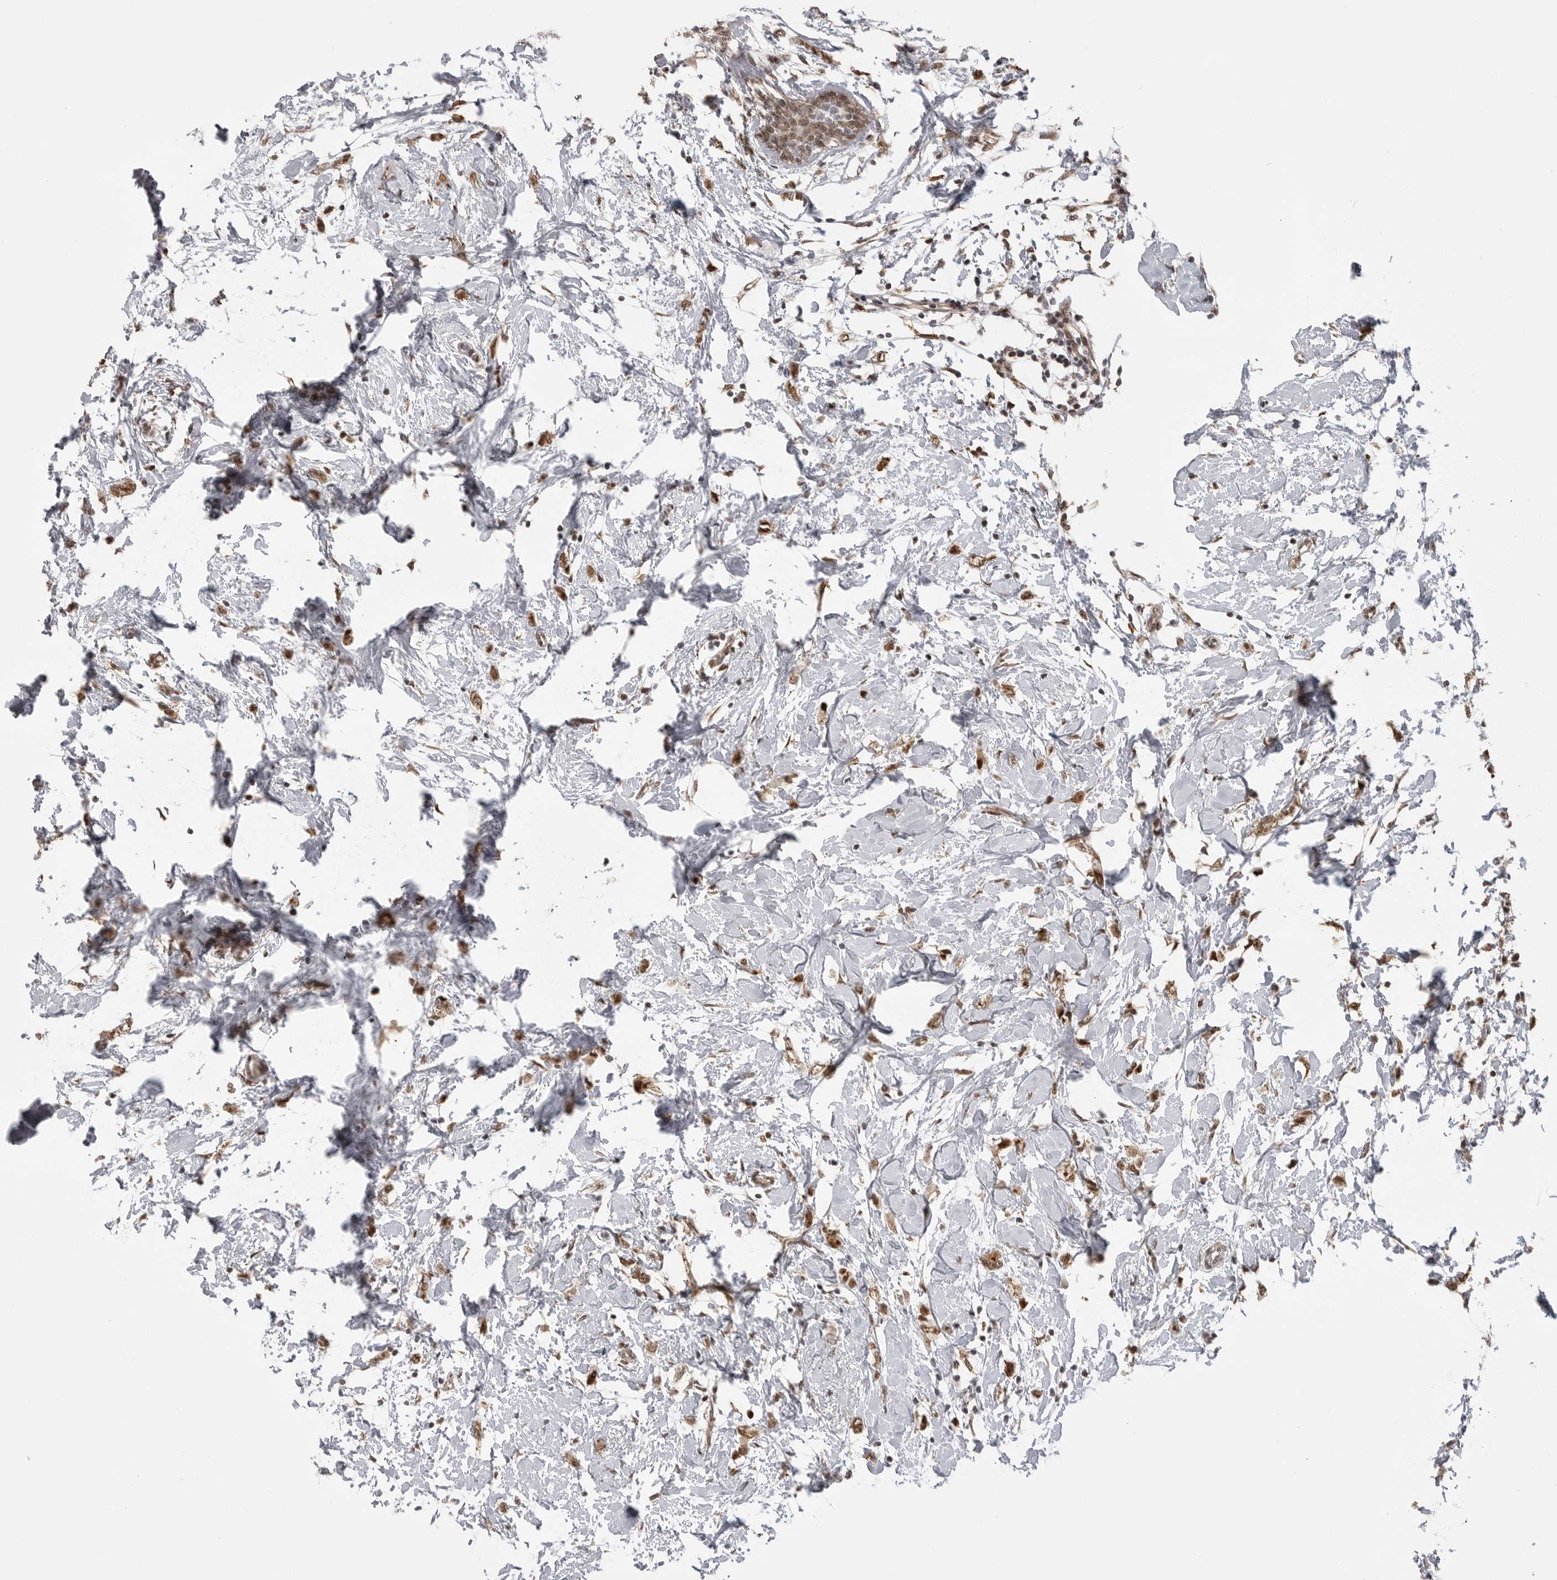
{"staining": {"intensity": "moderate", "quantity": ">75%", "location": "nuclear"}, "tissue": "breast cancer", "cell_type": "Tumor cells", "image_type": "cancer", "snomed": [{"axis": "morphology", "description": "Normal tissue, NOS"}, {"axis": "morphology", "description": "Lobular carcinoma"}, {"axis": "topography", "description": "Breast"}], "caption": "Immunohistochemistry (IHC) histopathology image of human breast cancer (lobular carcinoma) stained for a protein (brown), which shows medium levels of moderate nuclear positivity in about >75% of tumor cells.", "gene": "ISG20L2", "patient": {"sex": "female", "age": 47}}